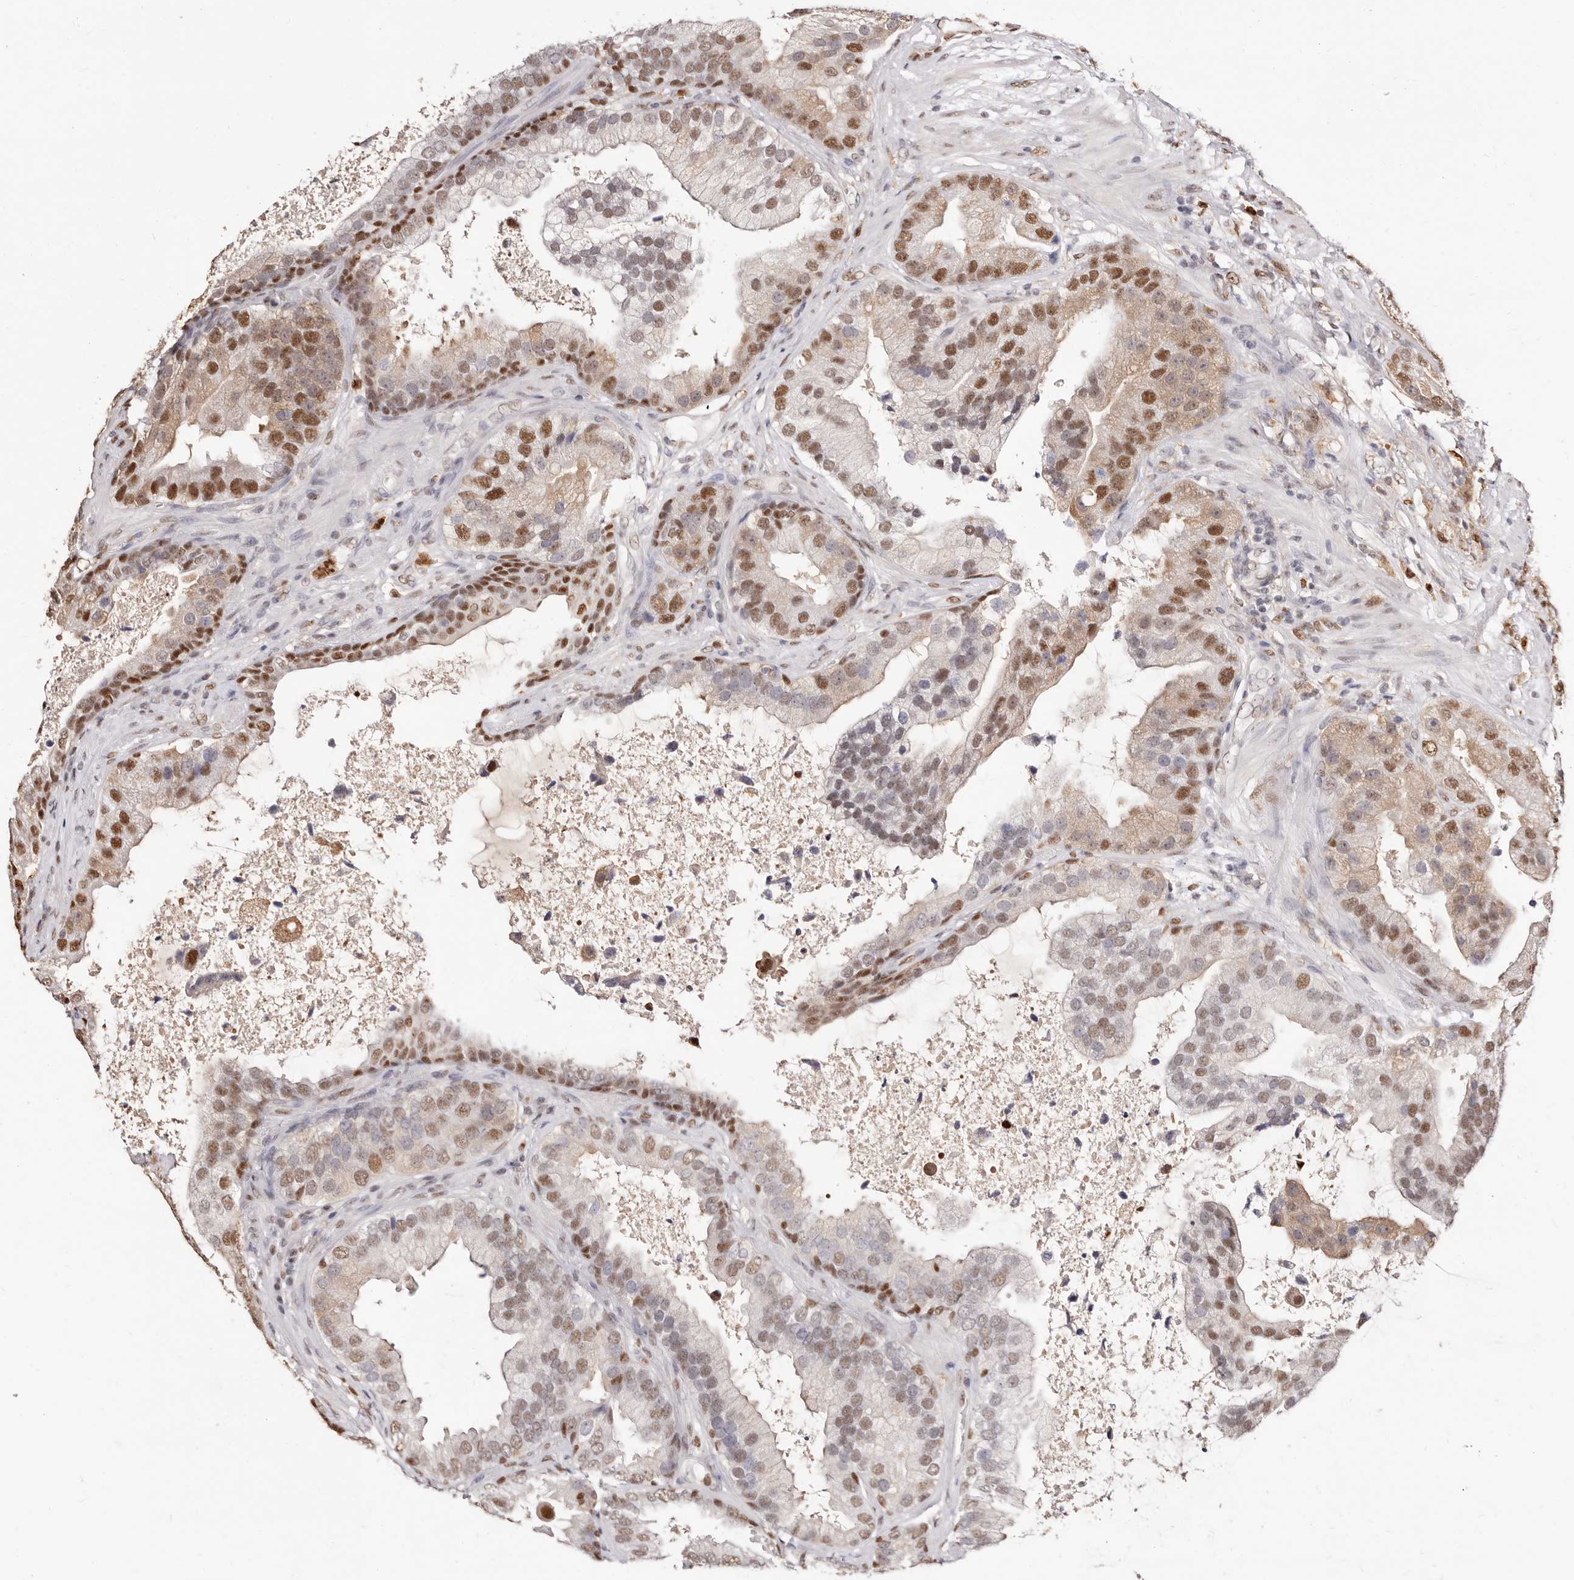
{"staining": {"intensity": "moderate", "quantity": ">75%", "location": "nuclear"}, "tissue": "prostate cancer", "cell_type": "Tumor cells", "image_type": "cancer", "snomed": [{"axis": "morphology", "description": "Adenocarcinoma, High grade"}, {"axis": "topography", "description": "Prostate"}], "caption": "Prostate cancer stained with a brown dye demonstrates moderate nuclear positive staining in about >75% of tumor cells.", "gene": "TKT", "patient": {"sex": "male", "age": 70}}